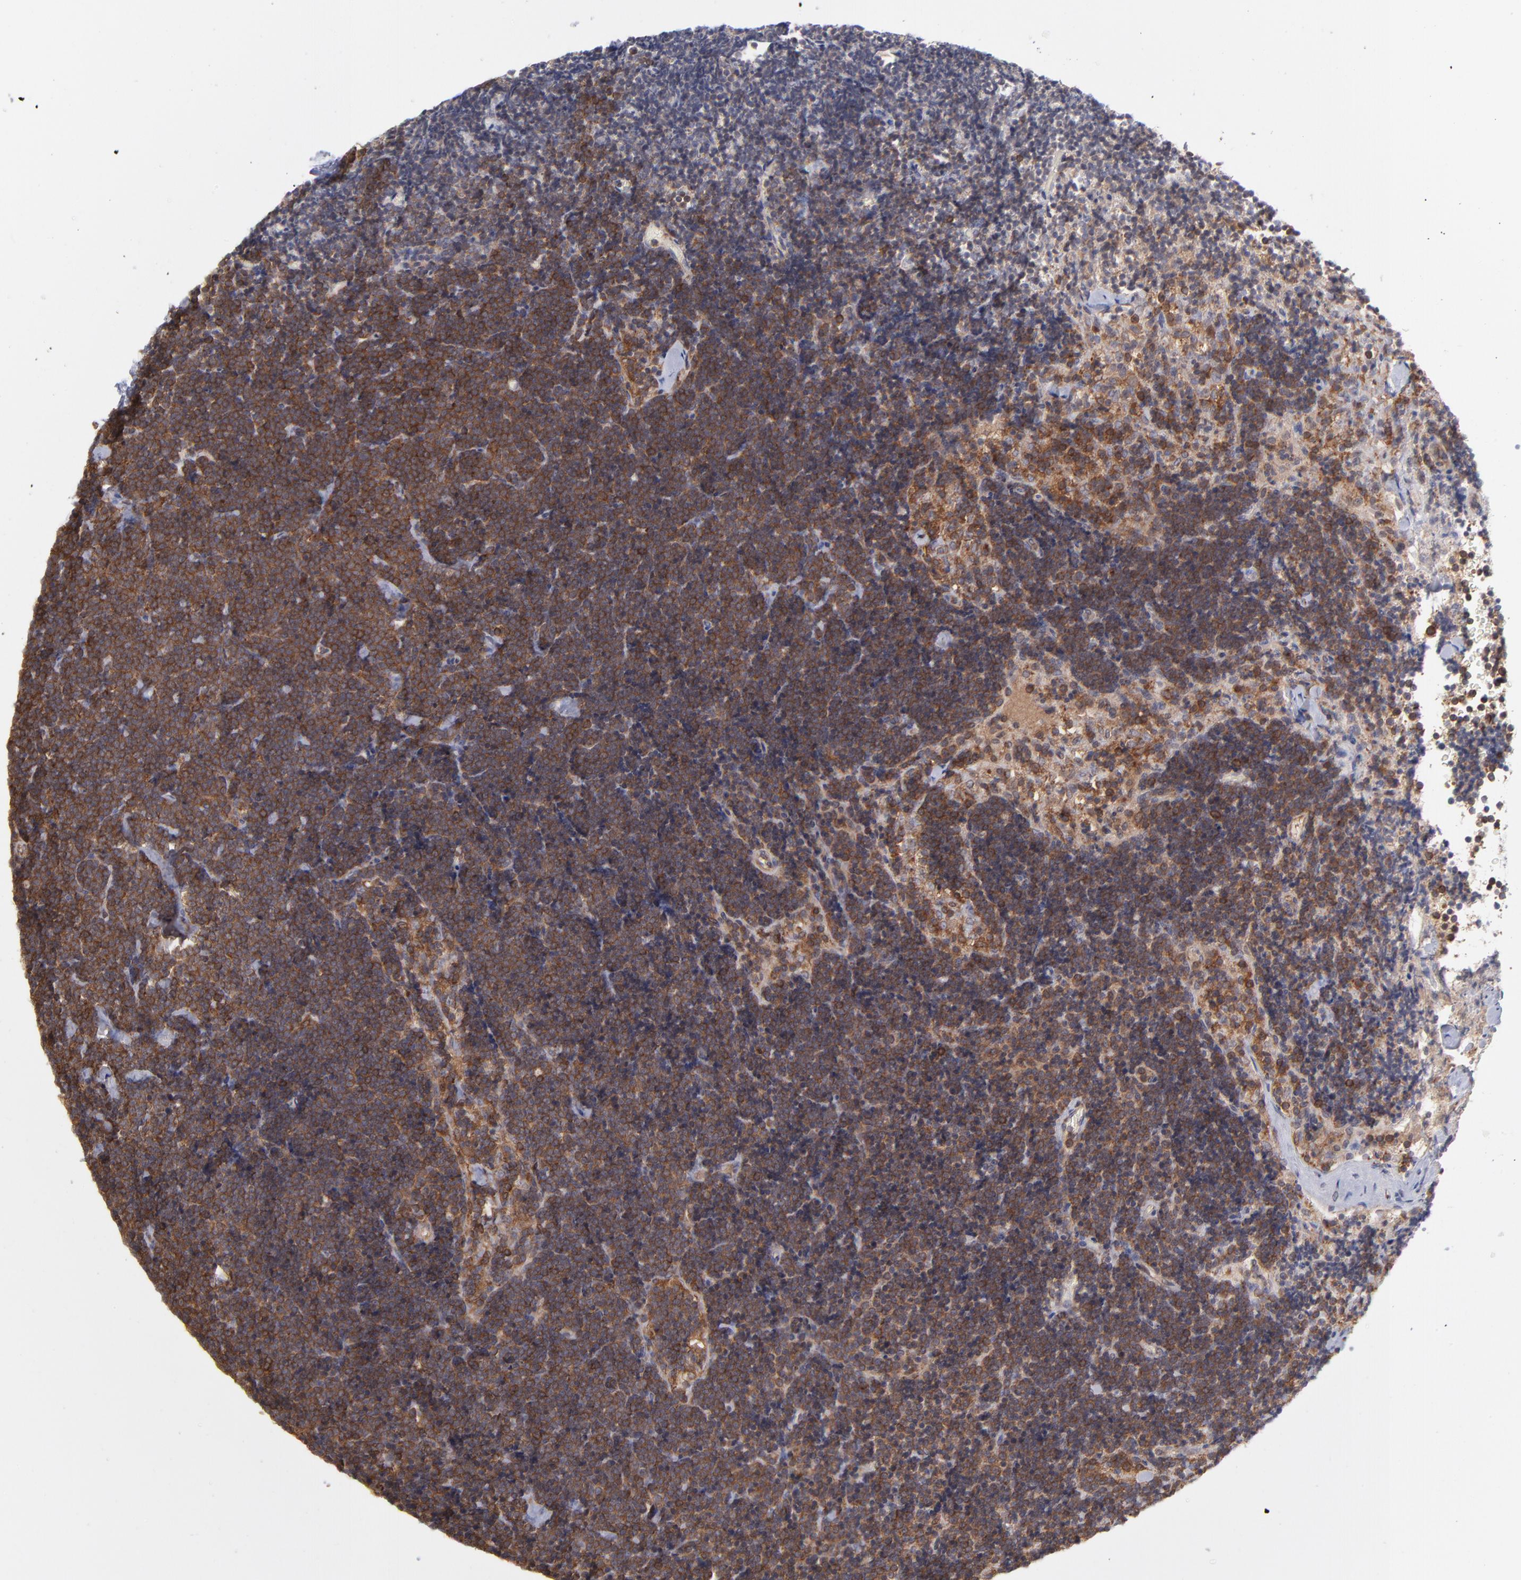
{"staining": {"intensity": "strong", "quantity": ">75%", "location": "cytoplasmic/membranous"}, "tissue": "lymph node", "cell_type": "Non-germinal center cells", "image_type": "normal", "snomed": [{"axis": "morphology", "description": "Normal tissue, NOS"}, {"axis": "topography", "description": "Lymph node"}], "caption": "A histopathology image showing strong cytoplasmic/membranous expression in approximately >75% of non-germinal center cells in unremarkable lymph node, as visualized by brown immunohistochemical staining.", "gene": "MAPRE1", "patient": {"sex": "male", "age": 63}}